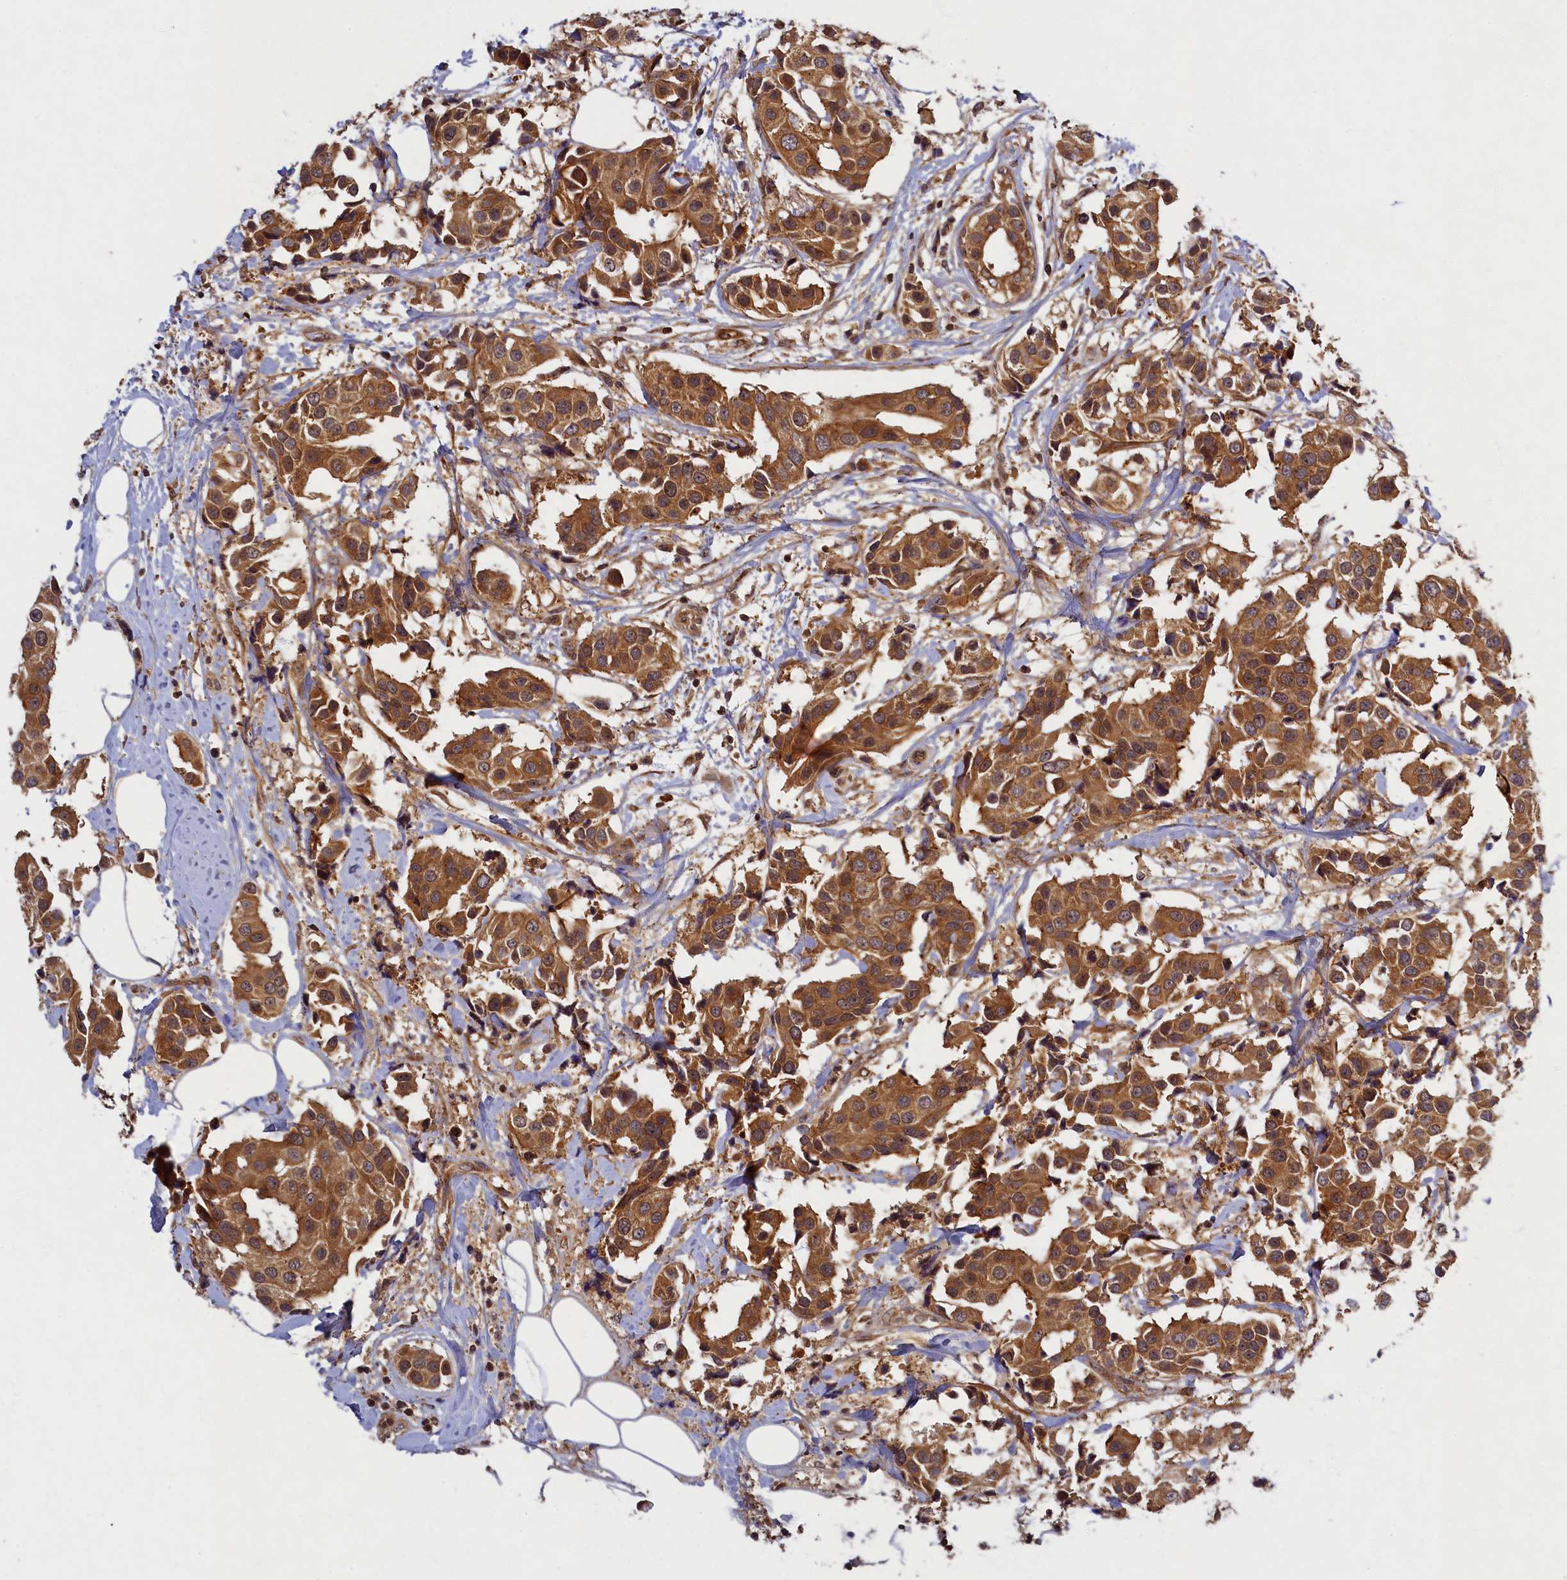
{"staining": {"intensity": "moderate", "quantity": ">75%", "location": "cytoplasmic/membranous"}, "tissue": "breast cancer", "cell_type": "Tumor cells", "image_type": "cancer", "snomed": [{"axis": "morphology", "description": "Normal tissue, NOS"}, {"axis": "morphology", "description": "Duct carcinoma"}, {"axis": "topography", "description": "Breast"}], "caption": "Breast cancer was stained to show a protein in brown. There is medium levels of moderate cytoplasmic/membranous staining in about >75% of tumor cells.", "gene": "BICD1", "patient": {"sex": "female", "age": 39}}